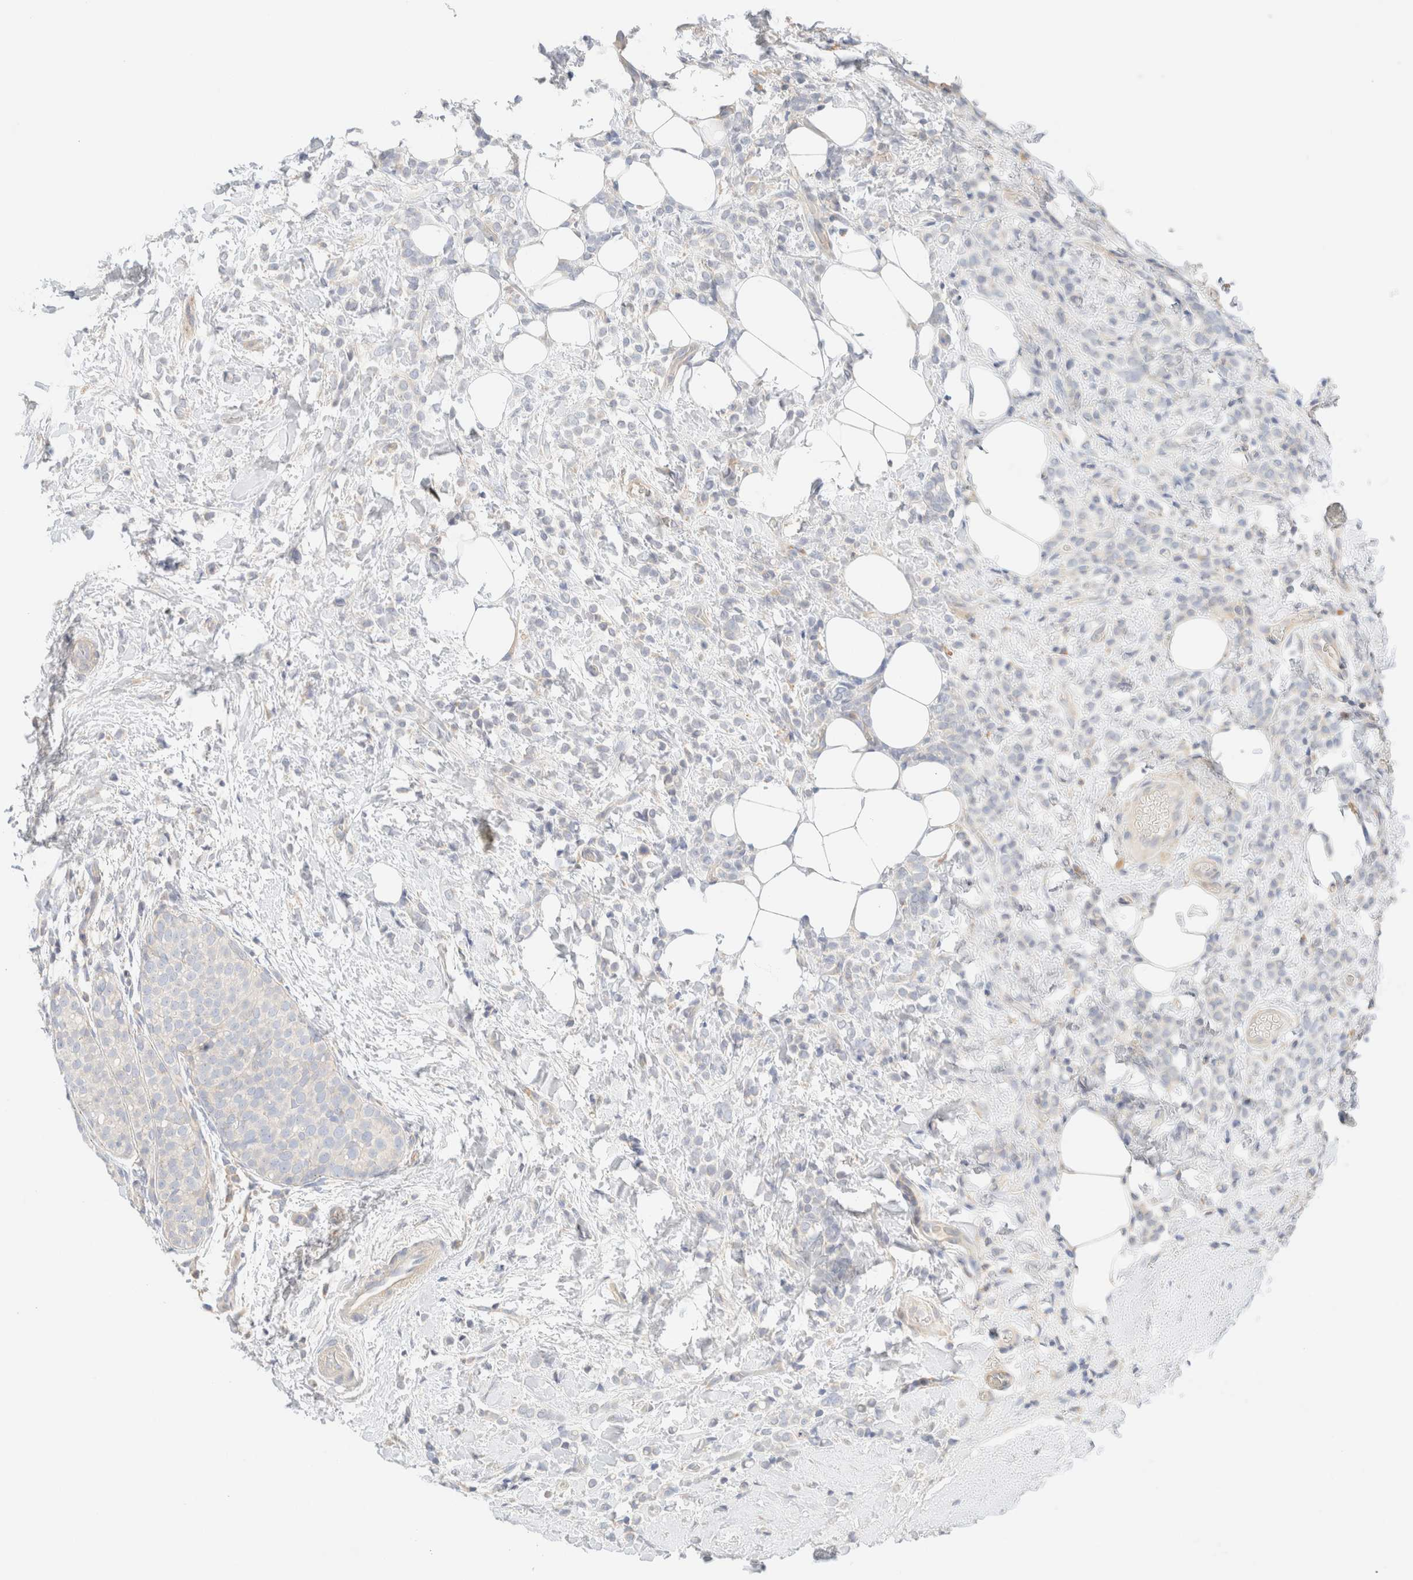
{"staining": {"intensity": "negative", "quantity": "none", "location": "none"}, "tissue": "breast cancer", "cell_type": "Tumor cells", "image_type": "cancer", "snomed": [{"axis": "morphology", "description": "Lobular carcinoma"}, {"axis": "topography", "description": "Breast"}], "caption": "There is no significant staining in tumor cells of breast cancer.", "gene": "SARM1", "patient": {"sex": "female", "age": 50}}